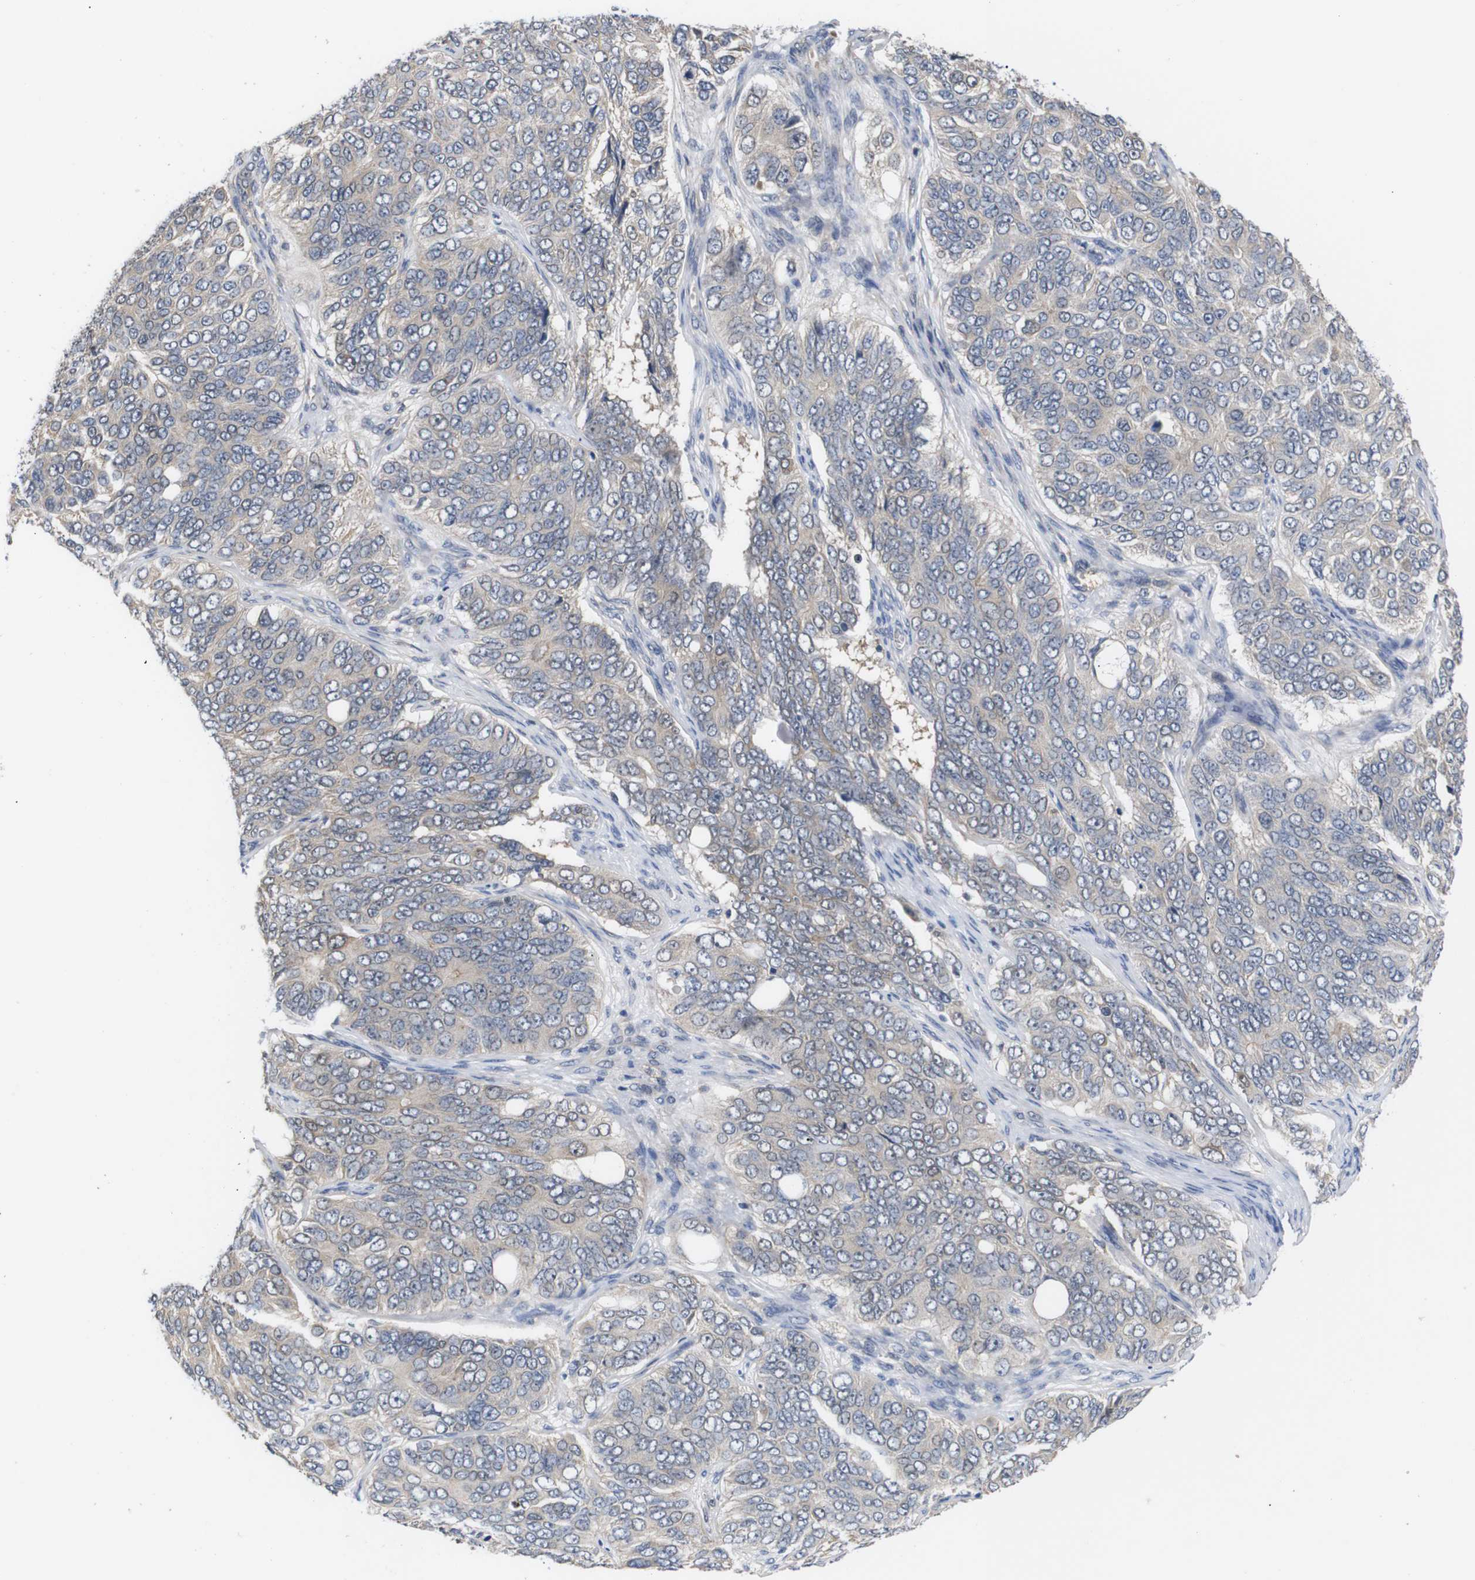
{"staining": {"intensity": "weak", "quantity": ">75%", "location": "cytoplasmic/membranous"}, "tissue": "ovarian cancer", "cell_type": "Tumor cells", "image_type": "cancer", "snomed": [{"axis": "morphology", "description": "Carcinoma, endometroid"}, {"axis": "topography", "description": "Ovary"}], "caption": "Immunohistochemistry (DAB) staining of ovarian cancer shows weak cytoplasmic/membranous protein staining in approximately >75% of tumor cells.", "gene": "DDR1", "patient": {"sex": "female", "age": 51}}